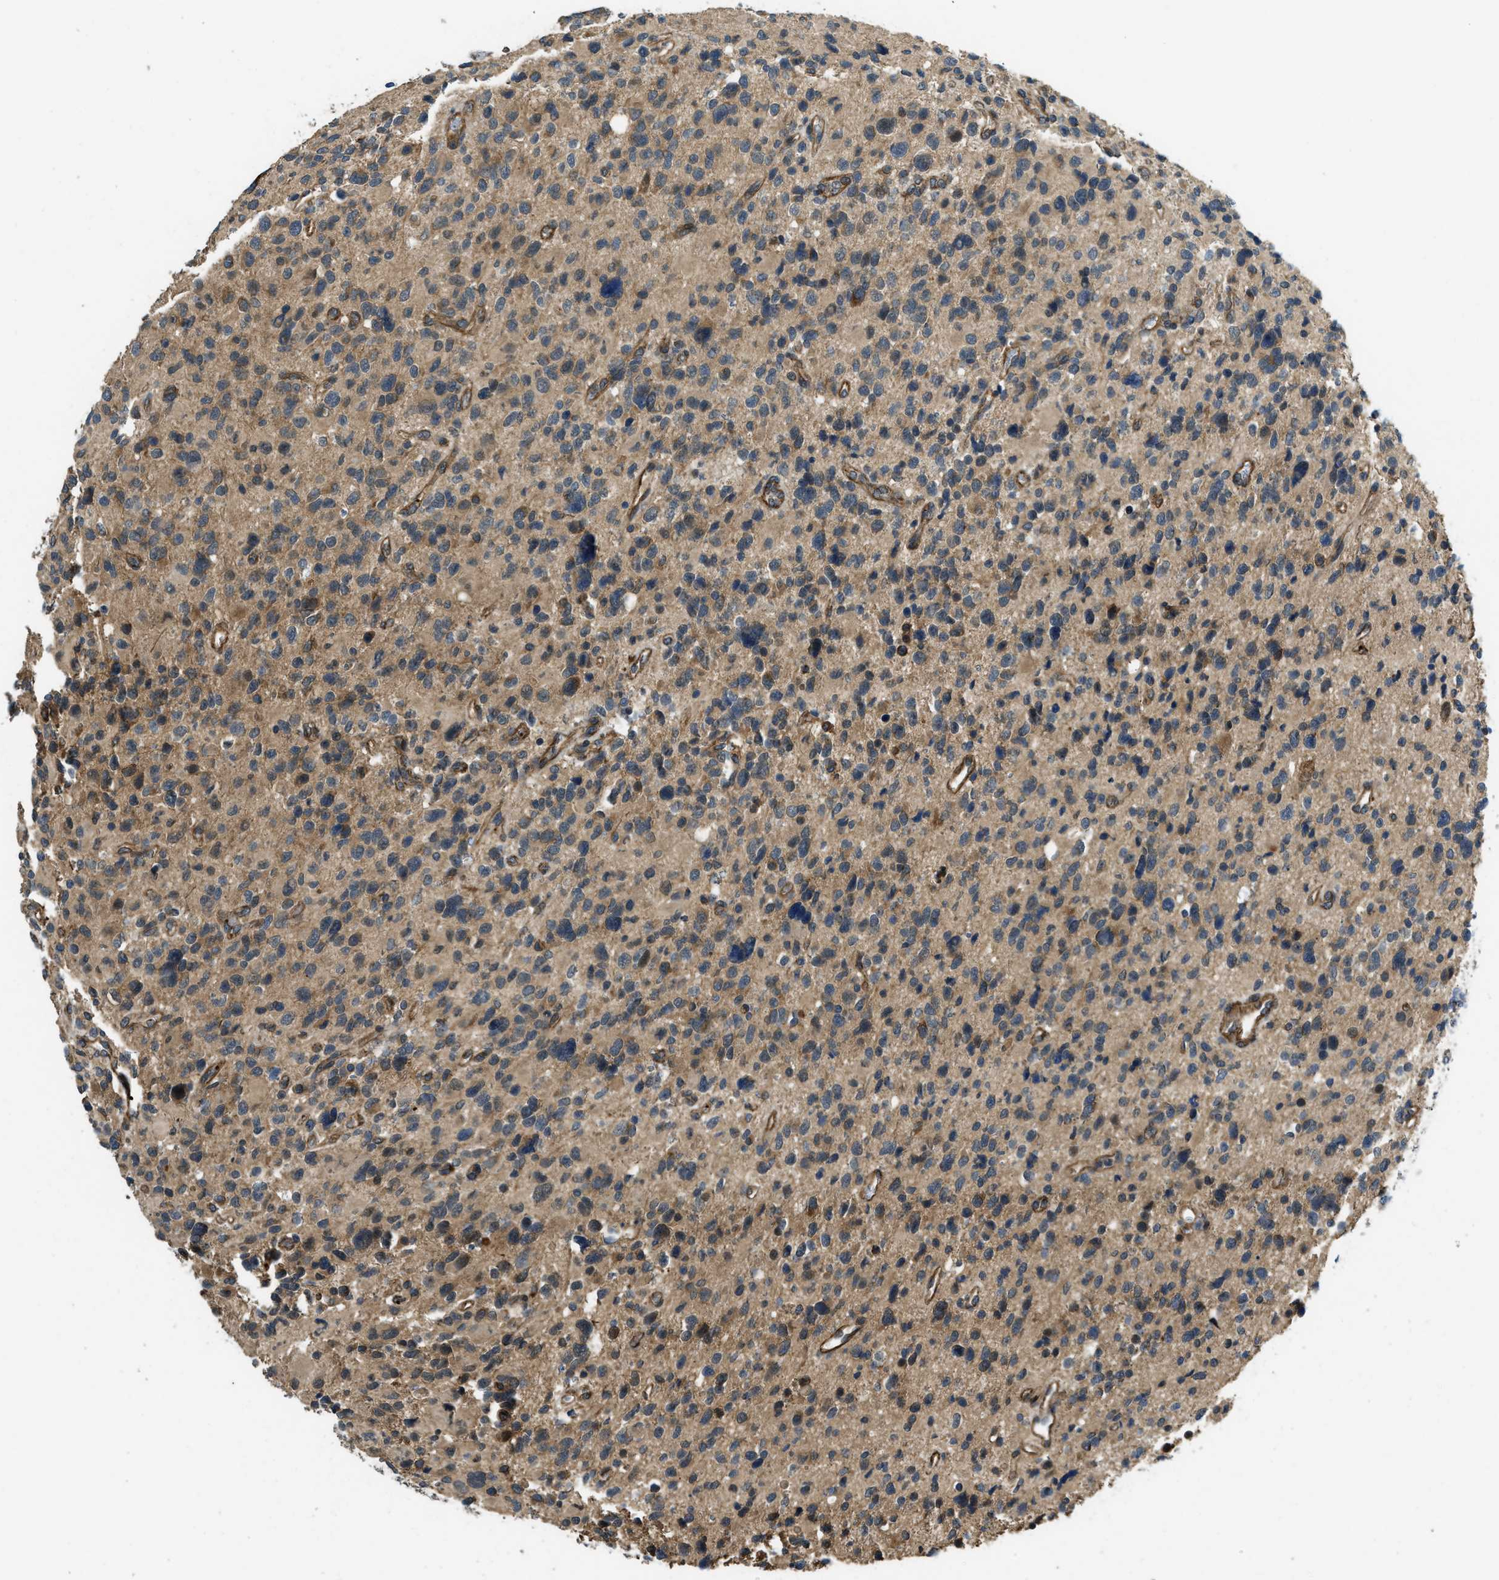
{"staining": {"intensity": "moderate", "quantity": ">75%", "location": "cytoplasmic/membranous"}, "tissue": "glioma", "cell_type": "Tumor cells", "image_type": "cancer", "snomed": [{"axis": "morphology", "description": "Glioma, malignant, High grade"}, {"axis": "topography", "description": "Brain"}], "caption": "There is medium levels of moderate cytoplasmic/membranous expression in tumor cells of malignant glioma (high-grade), as demonstrated by immunohistochemical staining (brown color).", "gene": "CGN", "patient": {"sex": "male", "age": 48}}